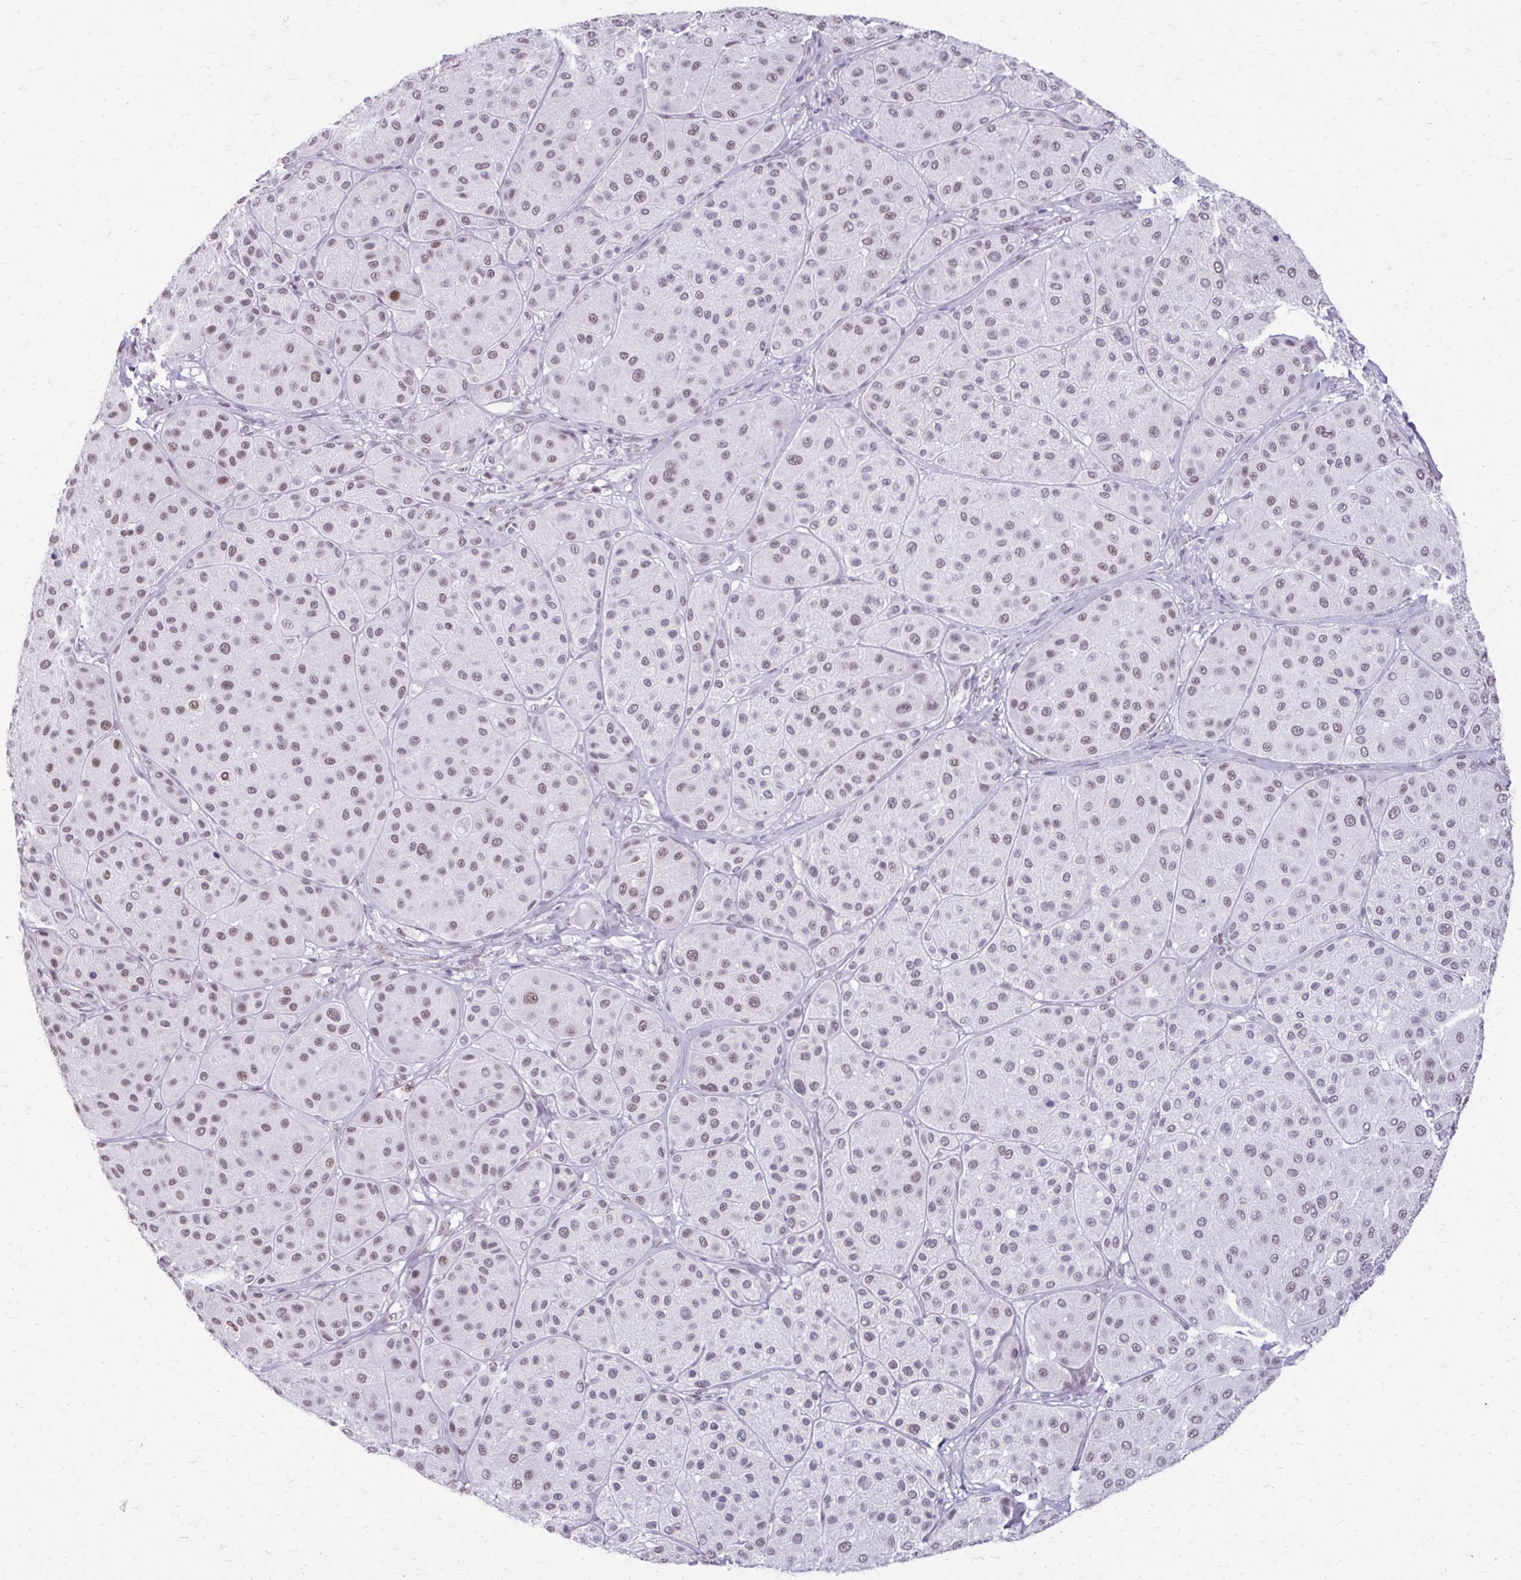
{"staining": {"intensity": "weak", "quantity": "25%-75%", "location": "nuclear"}, "tissue": "melanoma", "cell_type": "Tumor cells", "image_type": "cancer", "snomed": [{"axis": "morphology", "description": "Malignant melanoma, Metastatic site"}, {"axis": "topography", "description": "Smooth muscle"}], "caption": "Tumor cells show weak nuclear positivity in approximately 25%-75% of cells in malignant melanoma (metastatic site).", "gene": "SS18", "patient": {"sex": "male", "age": 41}}